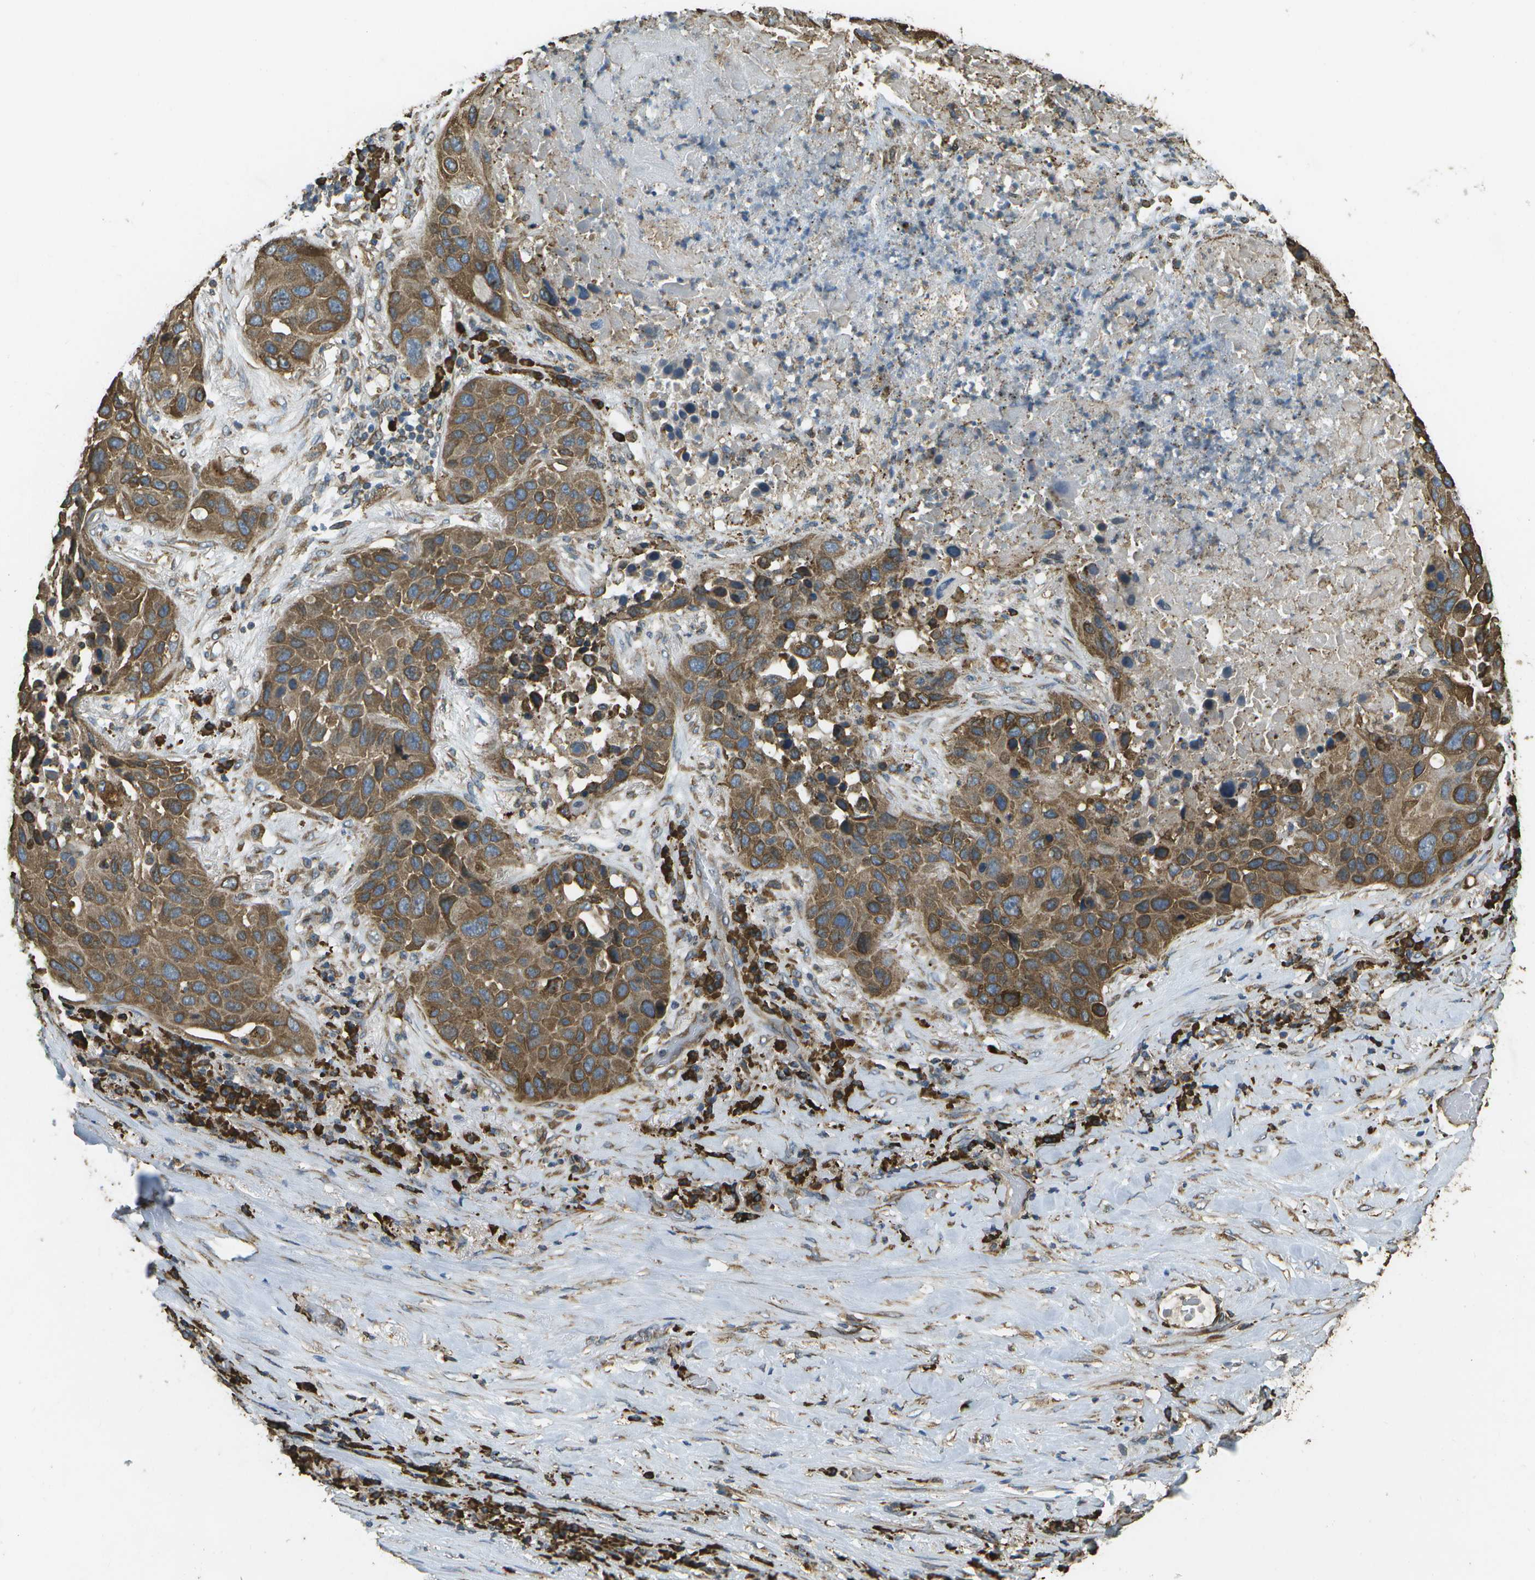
{"staining": {"intensity": "moderate", "quantity": ">75%", "location": "cytoplasmic/membranous"}, "tissue": "lung cancer", "cell_type": "Tumor cells", "image_type": "cancer", "snomed": [{"axis": "morphology", "description": "Squamous cell carcinoma, NOS"}, {"axis": "topography", "description": "Lung"}], "caption": "IHC image of human lung cancer (squamous cell carcinoma) stained for a protein (brown), which displays medium levels of moderate cytoplasmic/membranous staining in about >75% of tumor cells.", "gene": "PDIA4", "patient": {"sex": "male", "age": 57}}